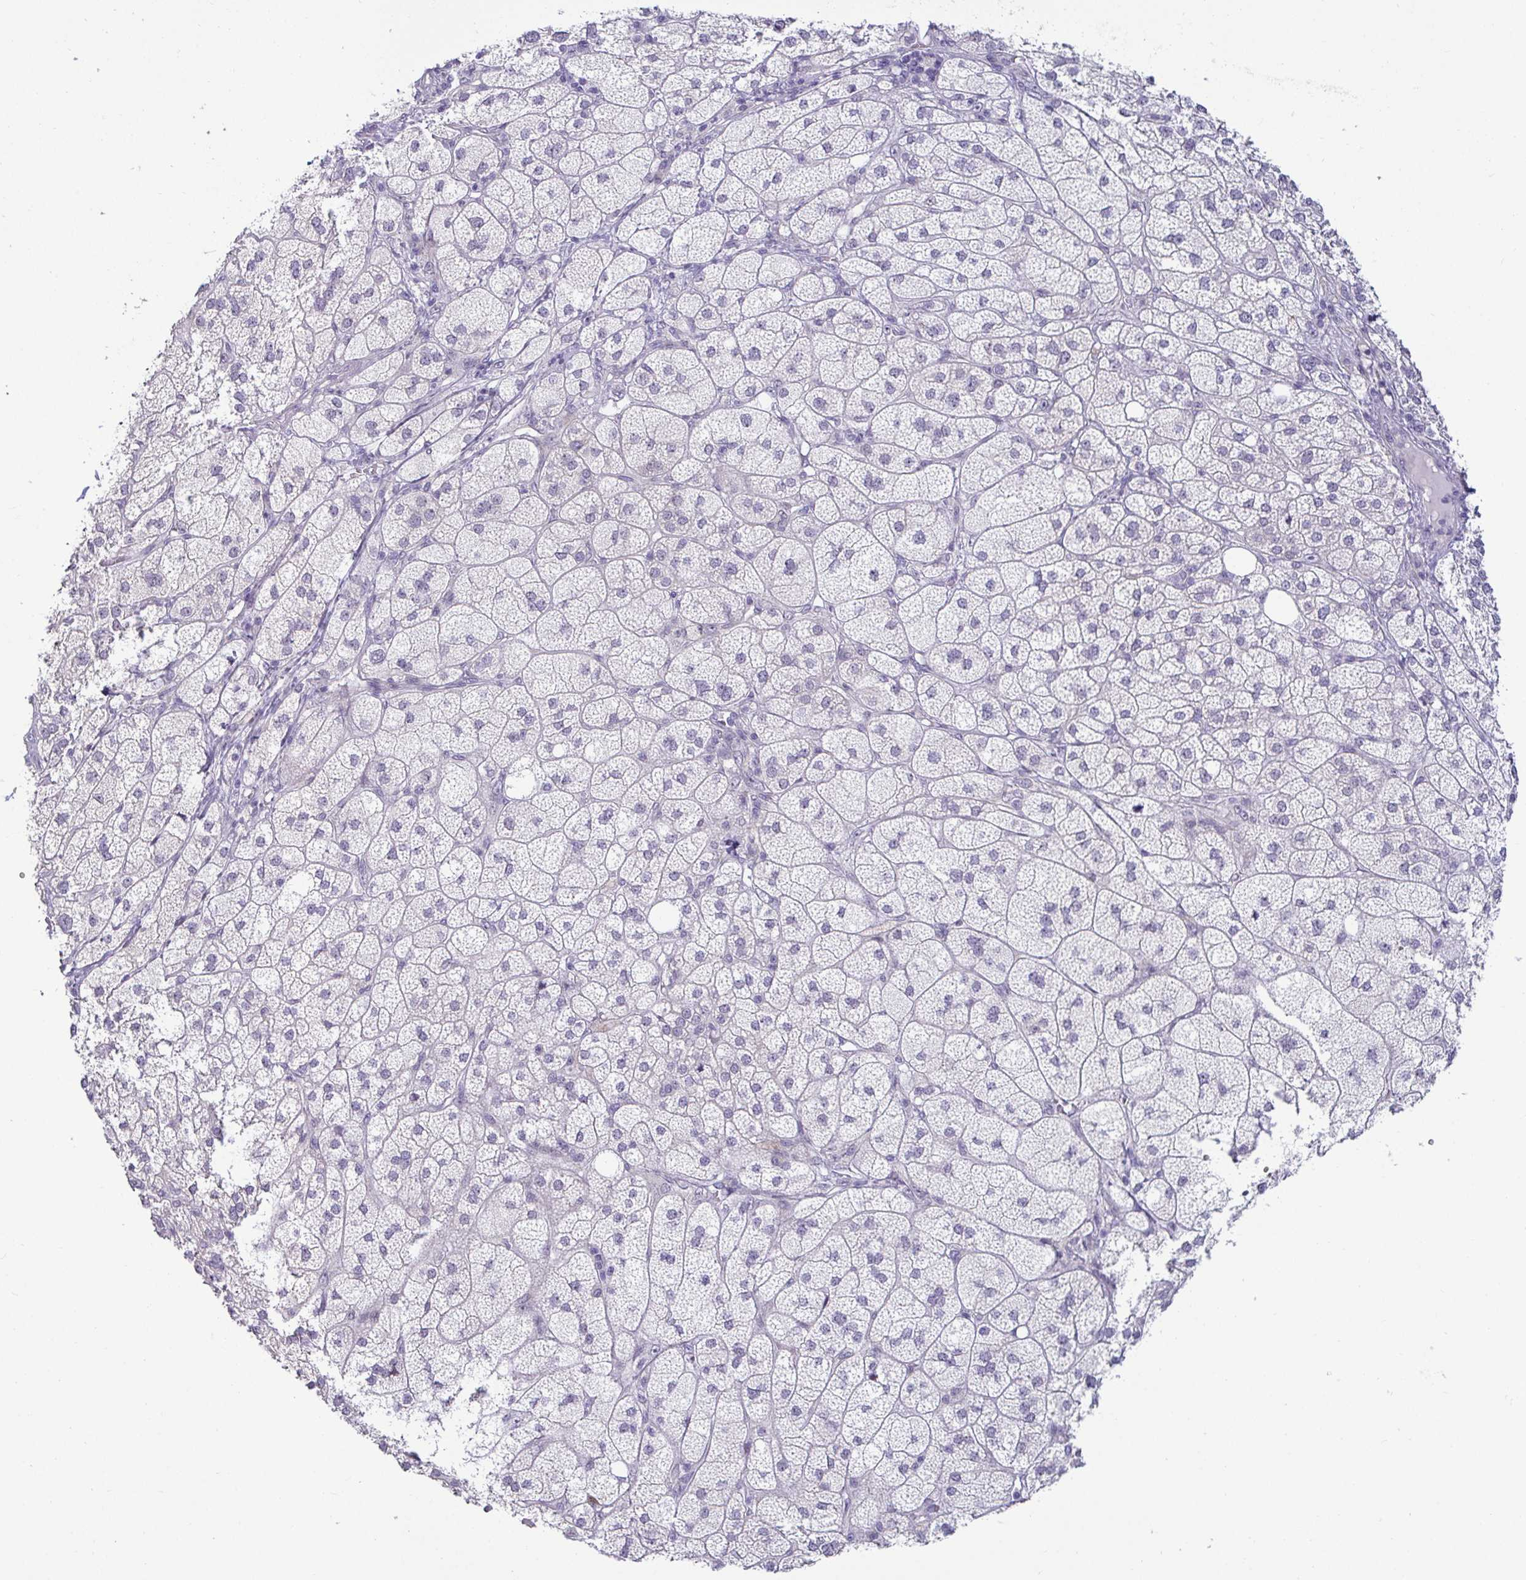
{"staining": {"intensity": "weak", "quantity": "25%-75%", "location": "cytoplasmic/membranous,nuclear"}, "tissue": "adrenal gland", "cell_type": "Glandular cells", "image_type": "normal", "snomed": [{"axis": "morphology", "description": "Normal tissue, NOS"}, {"axis": "topography", "description": "Adrenal gland"}], "caption": "Approximately 25%-75% of glandular cells in benign human adrenal gland exhibit weak cytoplasmic/membranous,nuclear protein staining as visualized by brown immunohistochemical staining.", "gene": "GSTM1", "patient": {"sex": "female", "age": 60}}